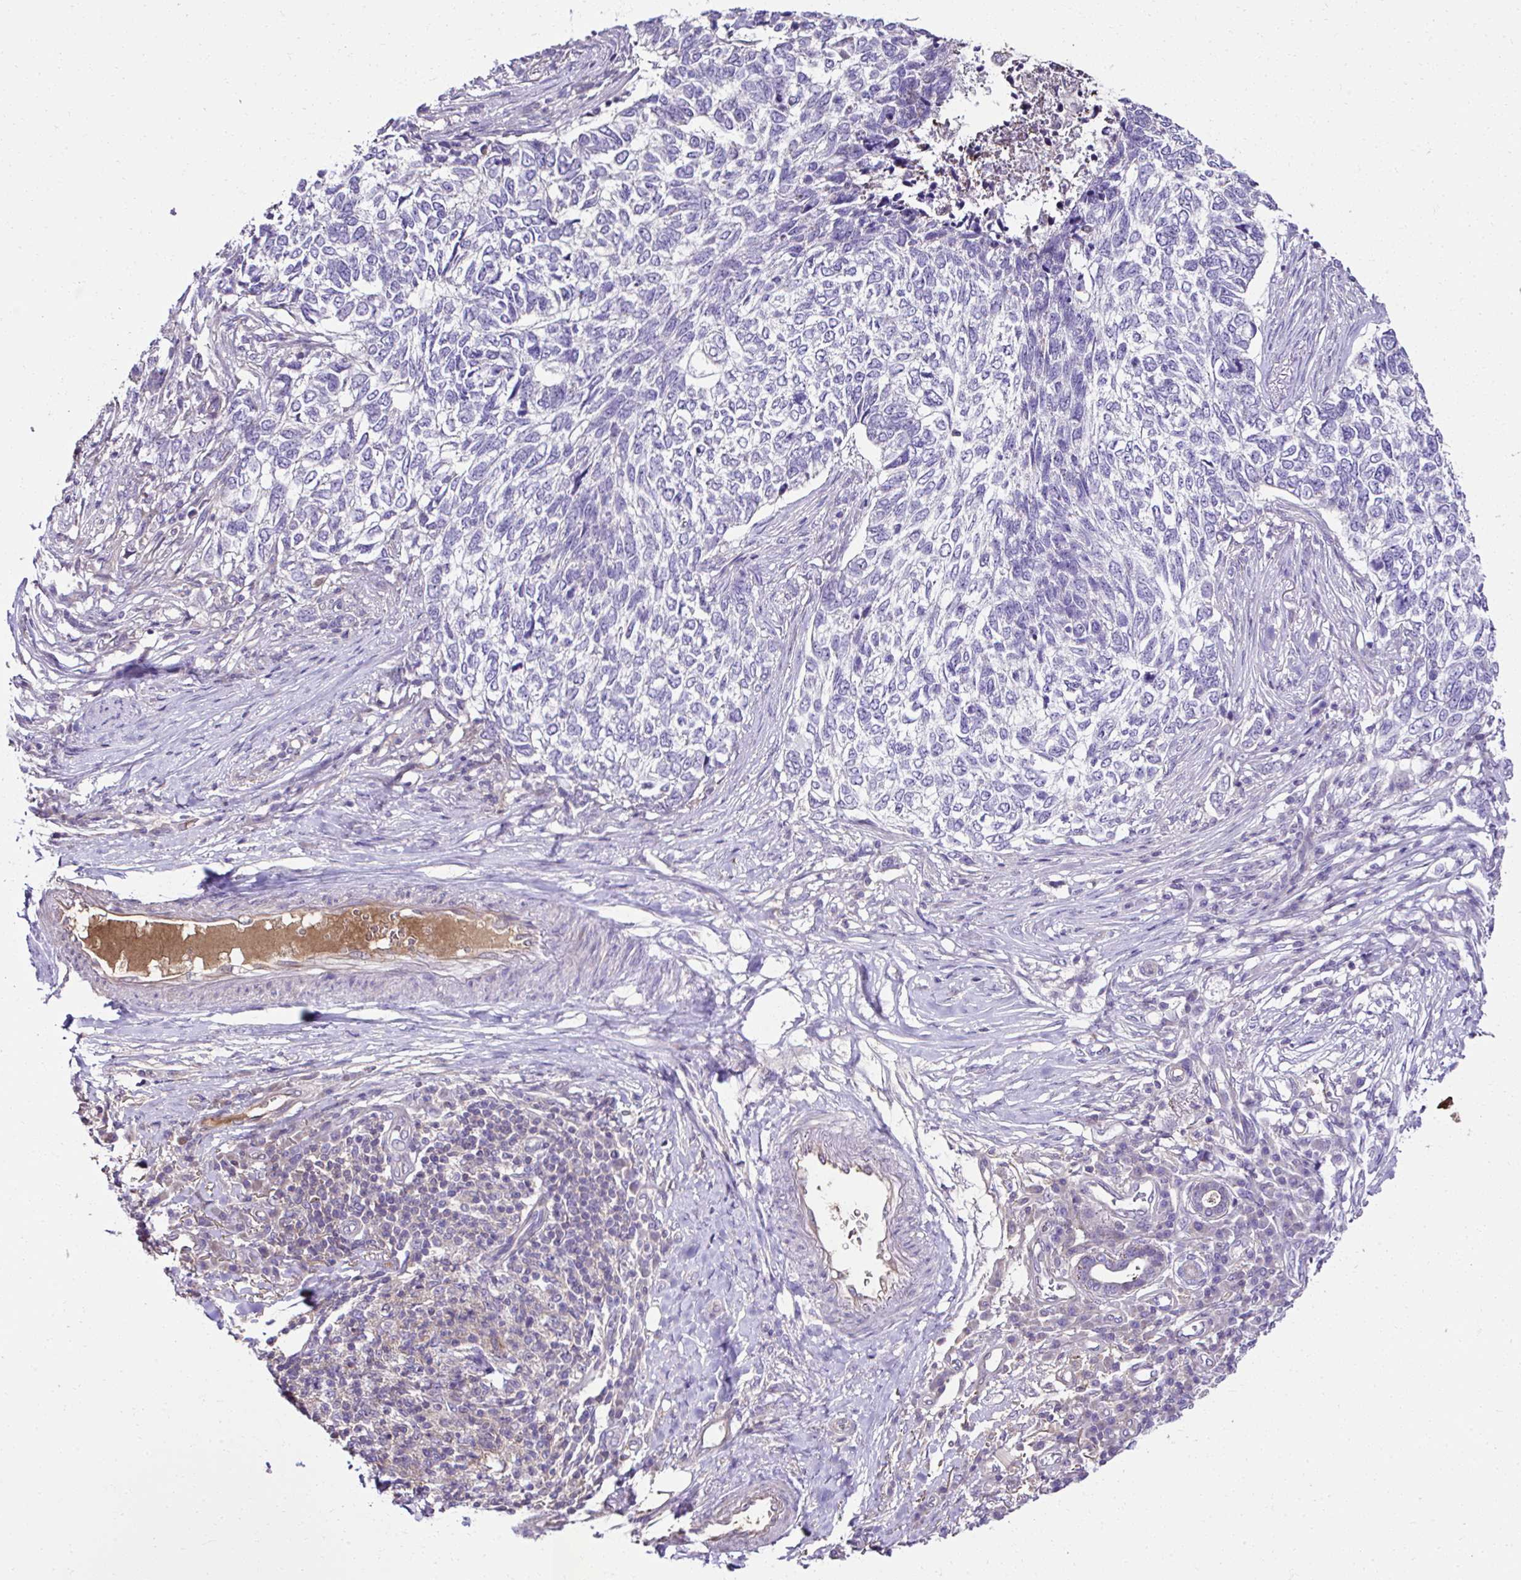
{"staining": {"intensity": "negative", "quantity": "none", "location": "none"}, "tissue": "skin cancer", "cell_type": "Tumor cells", "image_type": "cancer", "snomed": [{"axis": "morphology", "description": "Basal cell carcinoma"}, {"axis": "topography", "description": "Skin"}], "caption": "Tumor cells are negative for protein expression in human basal cell carcinoma (skin). The staining was performed using DAB to visualize the protein expression in brown, while the nuclei were stained in blue with hematoxylin (Magnification: 20x).", "gene": "CCDC85C", "patient": {"sex": "female", "age": 65}}